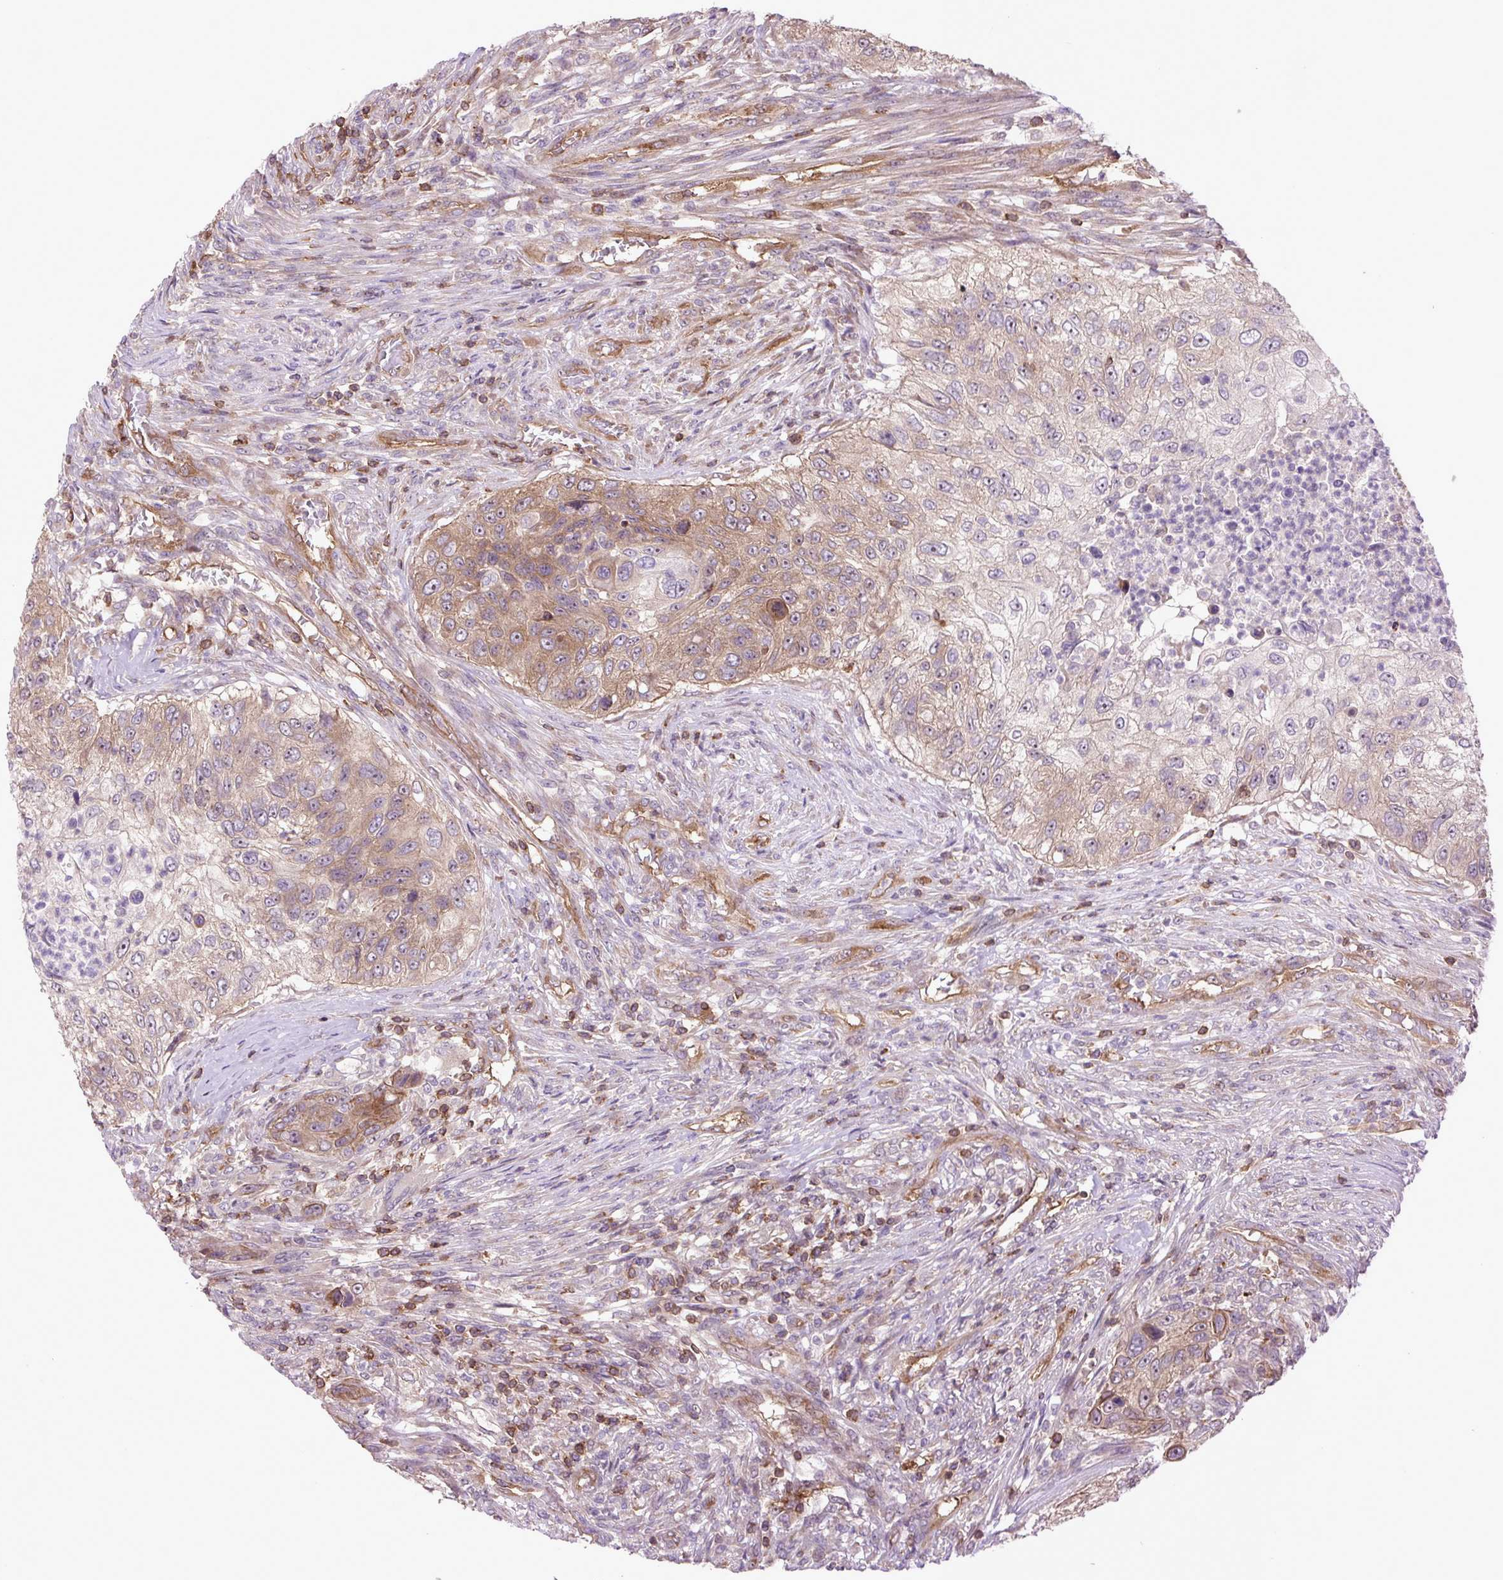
{"staining": {"intensity": "weak", "quantity": "25%-75%", "location": "cytoplasmic/membranous"}, "tissue": "urothelial cancer", "cell_type": "Tumor cells", "image_type": "cancer", "snomed": [{"axis": "morphology", "description": "Urothelial carcinoma, High grade"}, {"axis": "topography", "description": "Urinary bladder"}], "caption": "Immunohistochemistry (IHC) photomicrograph of urothelial cancer stained for a protein (brown), which shows low levels of weak cytoplasmic/membranous positivity in approximately 25%-75% of tumor cells.", "gene": "PLCG1", "patient": {"sex": "female", "age": 60}}